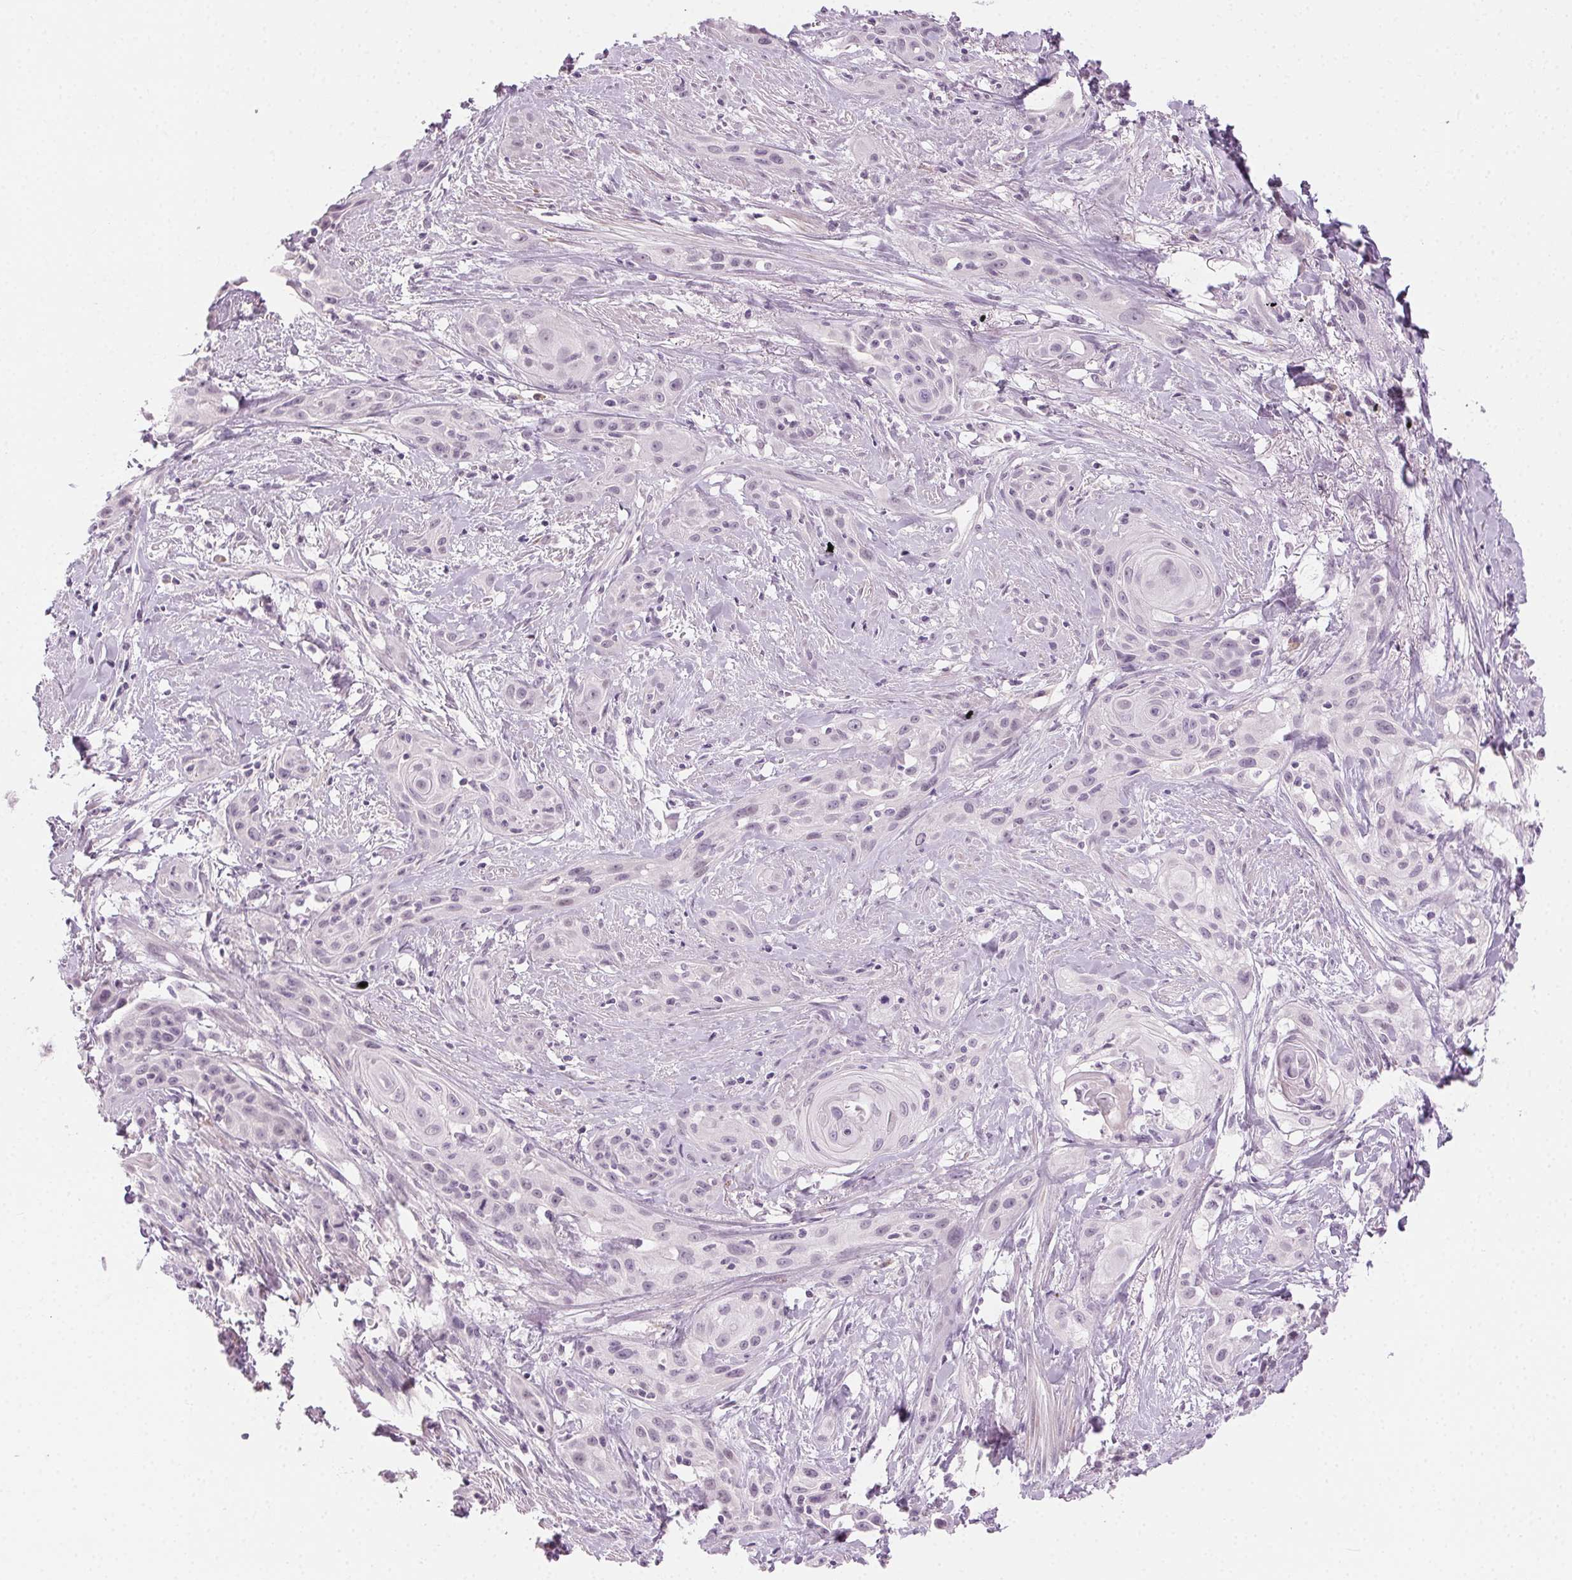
{"staining": {"intensity": "negative", "quantity": "none", "location": "none"}, "tissue": "skin cancer", "cell_type": "Tumor cells", "image_type": "cancer", "snomed": [{"axis": "morphology", "description": "Squamous cell carcinoma, NOS"}, {"axis": "topography", "description": "Skin"}, {"axis": "topography", "description": "Anal"}], "caption": "Squamous cell carcinoma (skin) was stained to show a protein in brown. There is no significant positivity in tumor cells.", "gene": "HSF5", "patient": {"sex": "male", "age": 64}}